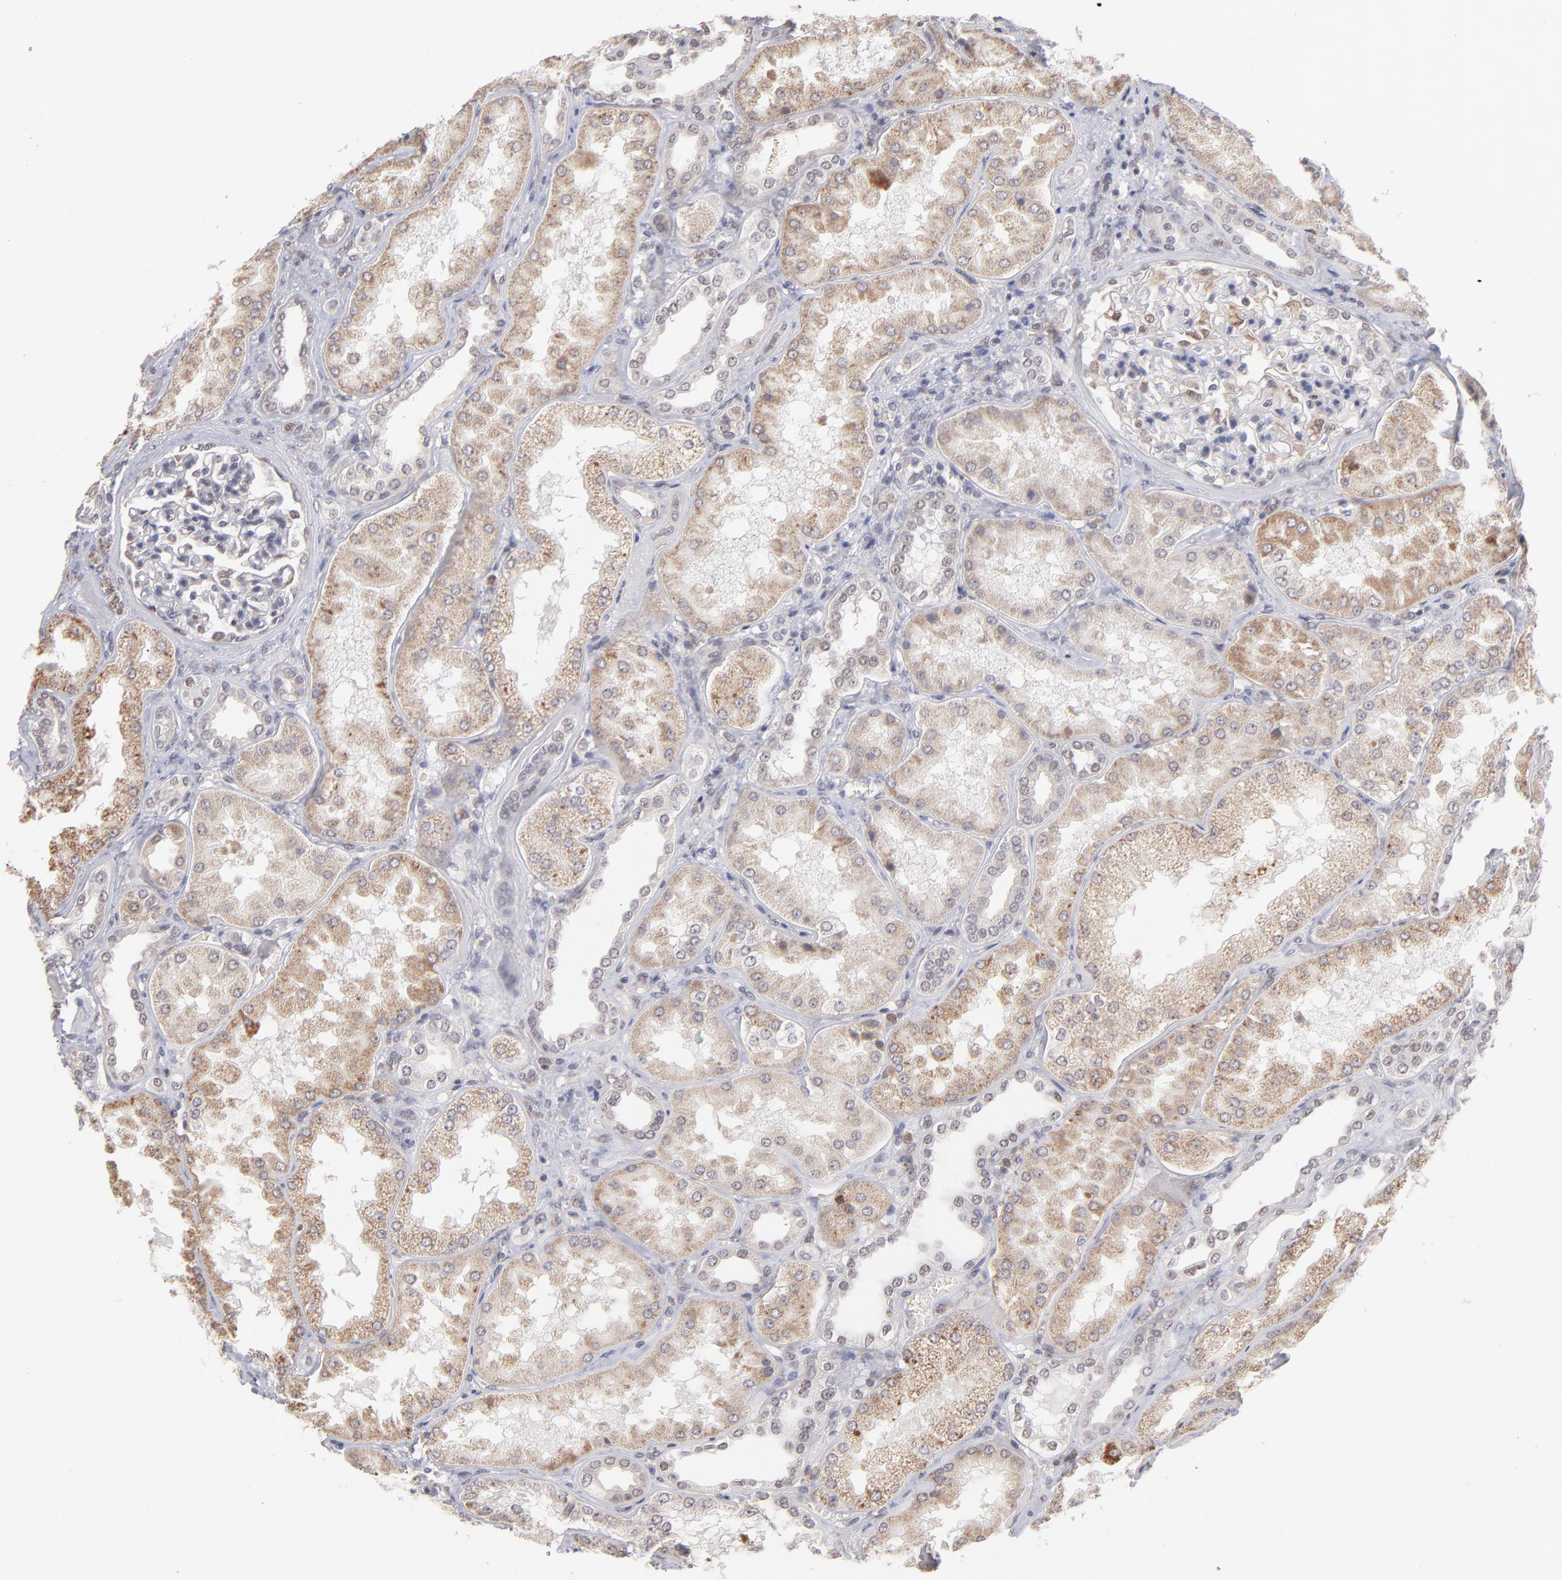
{"staining": {"intensity": "weak", "quantity": "<25%", "location": "nuclear"}, "tissue": "kidney", "cell_type": "Cells in glomeruli", "image_type": "normal", "snomed": [{"axis": "morphology", "description": "Normal tissue, NOS"}, {"axis": "topography", "description": "Kidney"}], "caption": "IHC of benign kidney demonstrates no expression in cells in glomeruli. Brightfield microscopy of IHC stained with DAB (brown) and hematoxylin (blue), captured at high magnification.", "gene": "OAS1", "patient": {"sex": "female", "age": 56}}